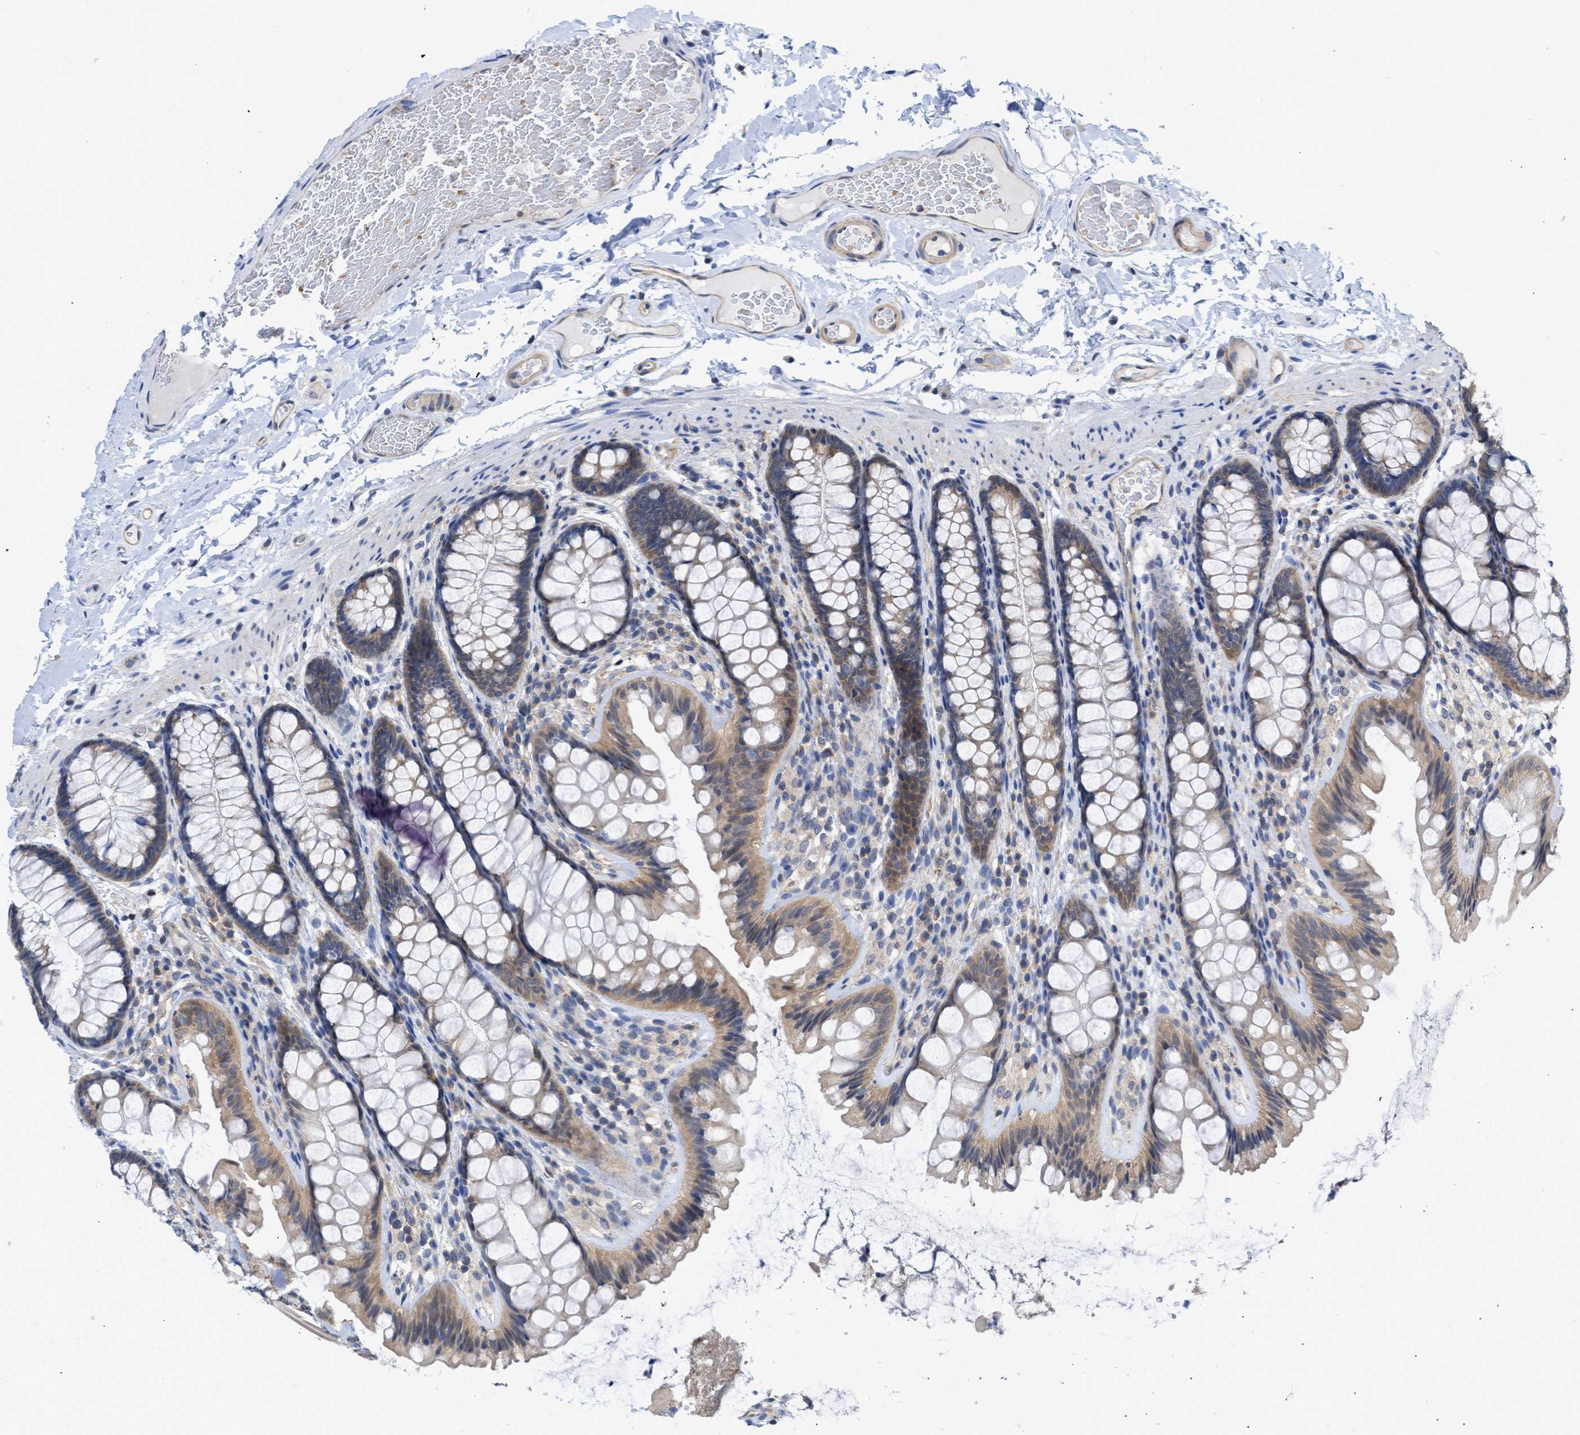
{"staining": {"intensity": "moderate", "quantity": ">75%", "location": "cytoplasmic/membranous"}, "tissue": "colon", "cell_type": "Endothelial cells", "image_type": "normal", "snomed": [{"axis": "morphology", "description": "Normal tissue, NOS"}, {"axis": "topography", "description": "Colon"}], "caption": "IHC of benign human colon shows medium levels of moderate cytoplasmic/membranous positivity in approximately >75% of endothelial cells.", "gene": "MAP2K3", "patient": {"sex": "female", "age": 56}}